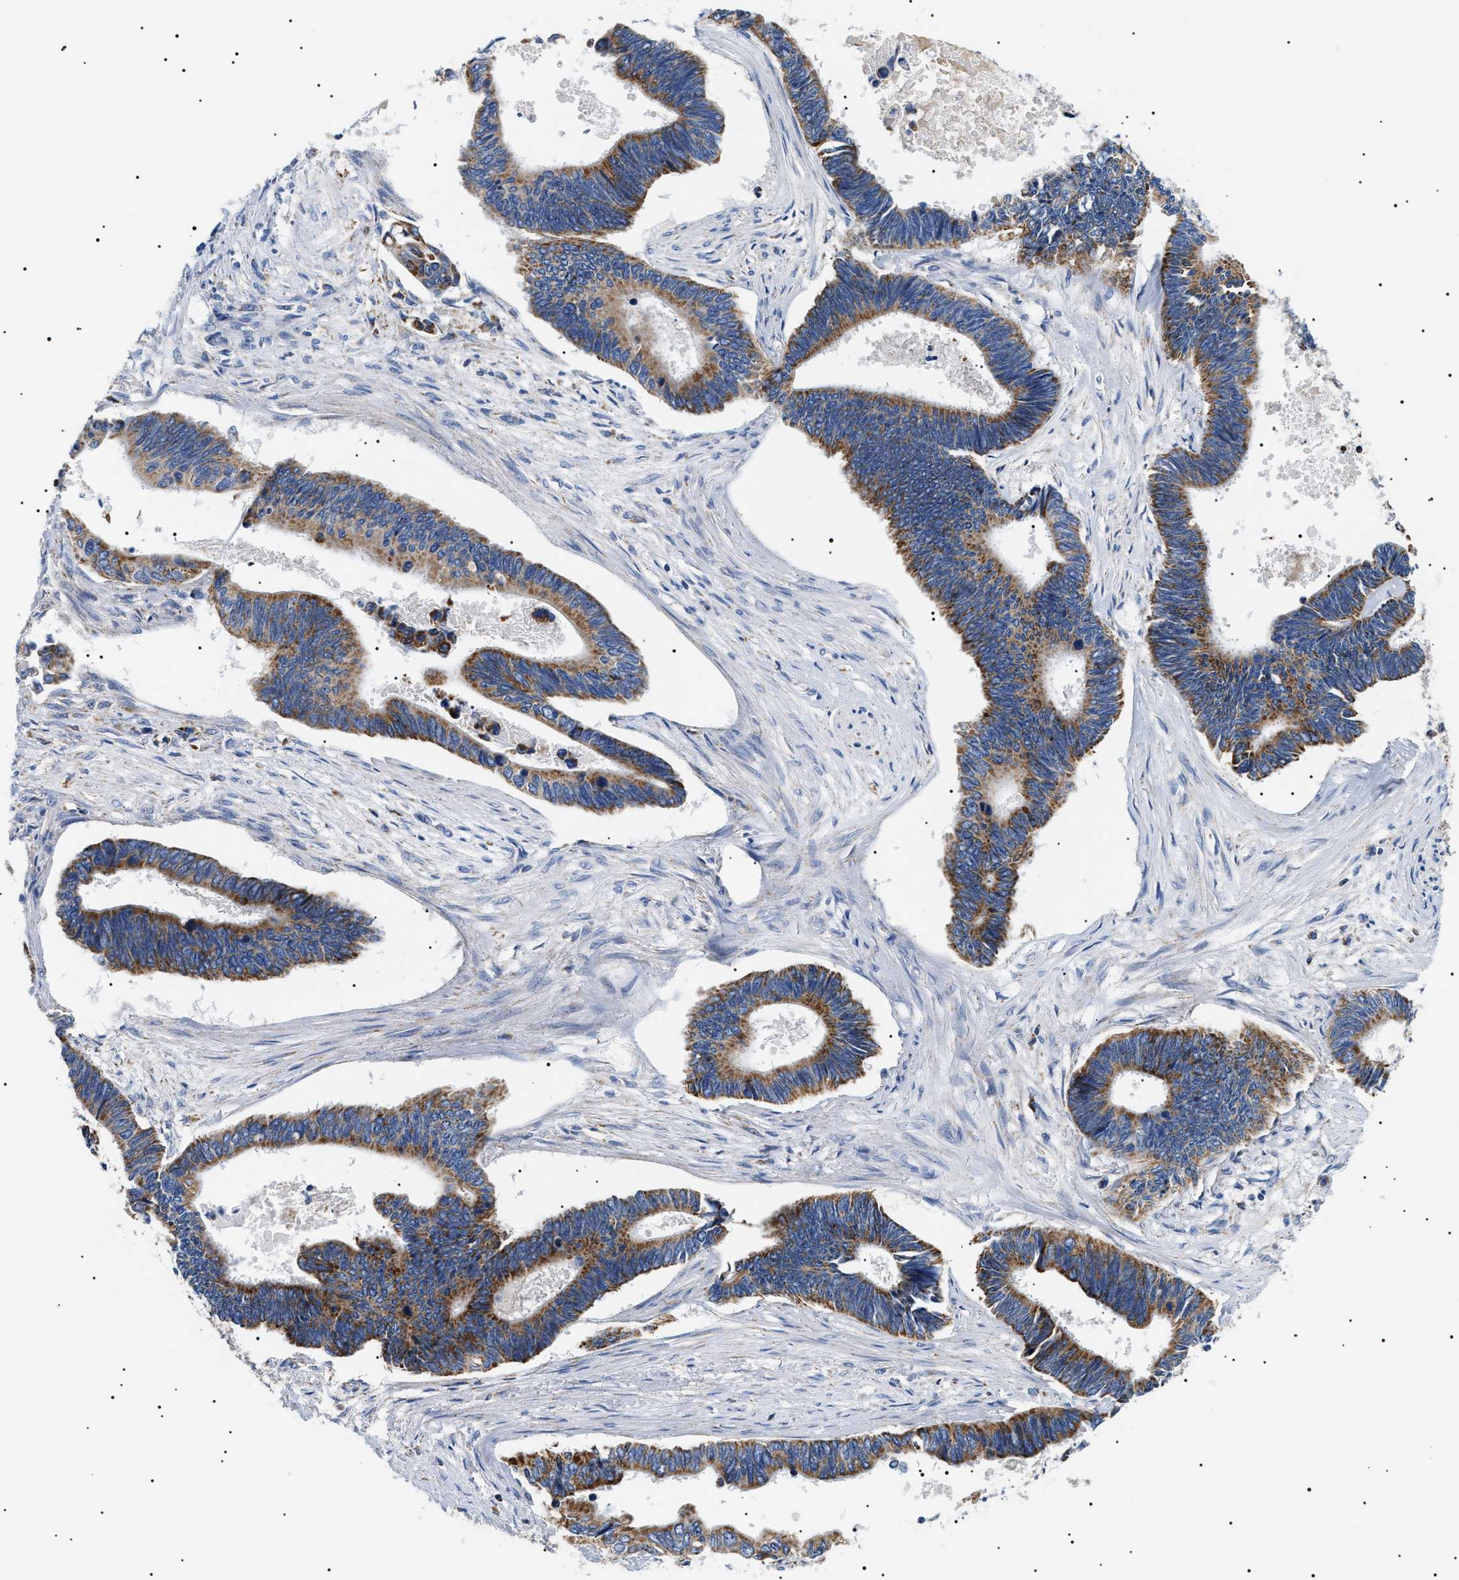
{"staining": {"intensity": "moderate", "quantity": ">75%", "location": "cytoplasmic/membranous"}, "tissue": "pancreatic cancer", "cell_type": "Tumor cells", "image_type": "cancer", "snomed": [{"axis": "morphology", "description": "Adenocarcinoma, NOS"}, {"axis": "topography", "description": "Pancreas"}], "caption": "Protein analysis of pancreatic cancer (adenocarcinoma) tissue exhibits moderate cytoplasmic/membranous staining in approximately >75% of tumor cells.", "gene": "OXSM", "patient": {"sex": "female", "age": 70}}